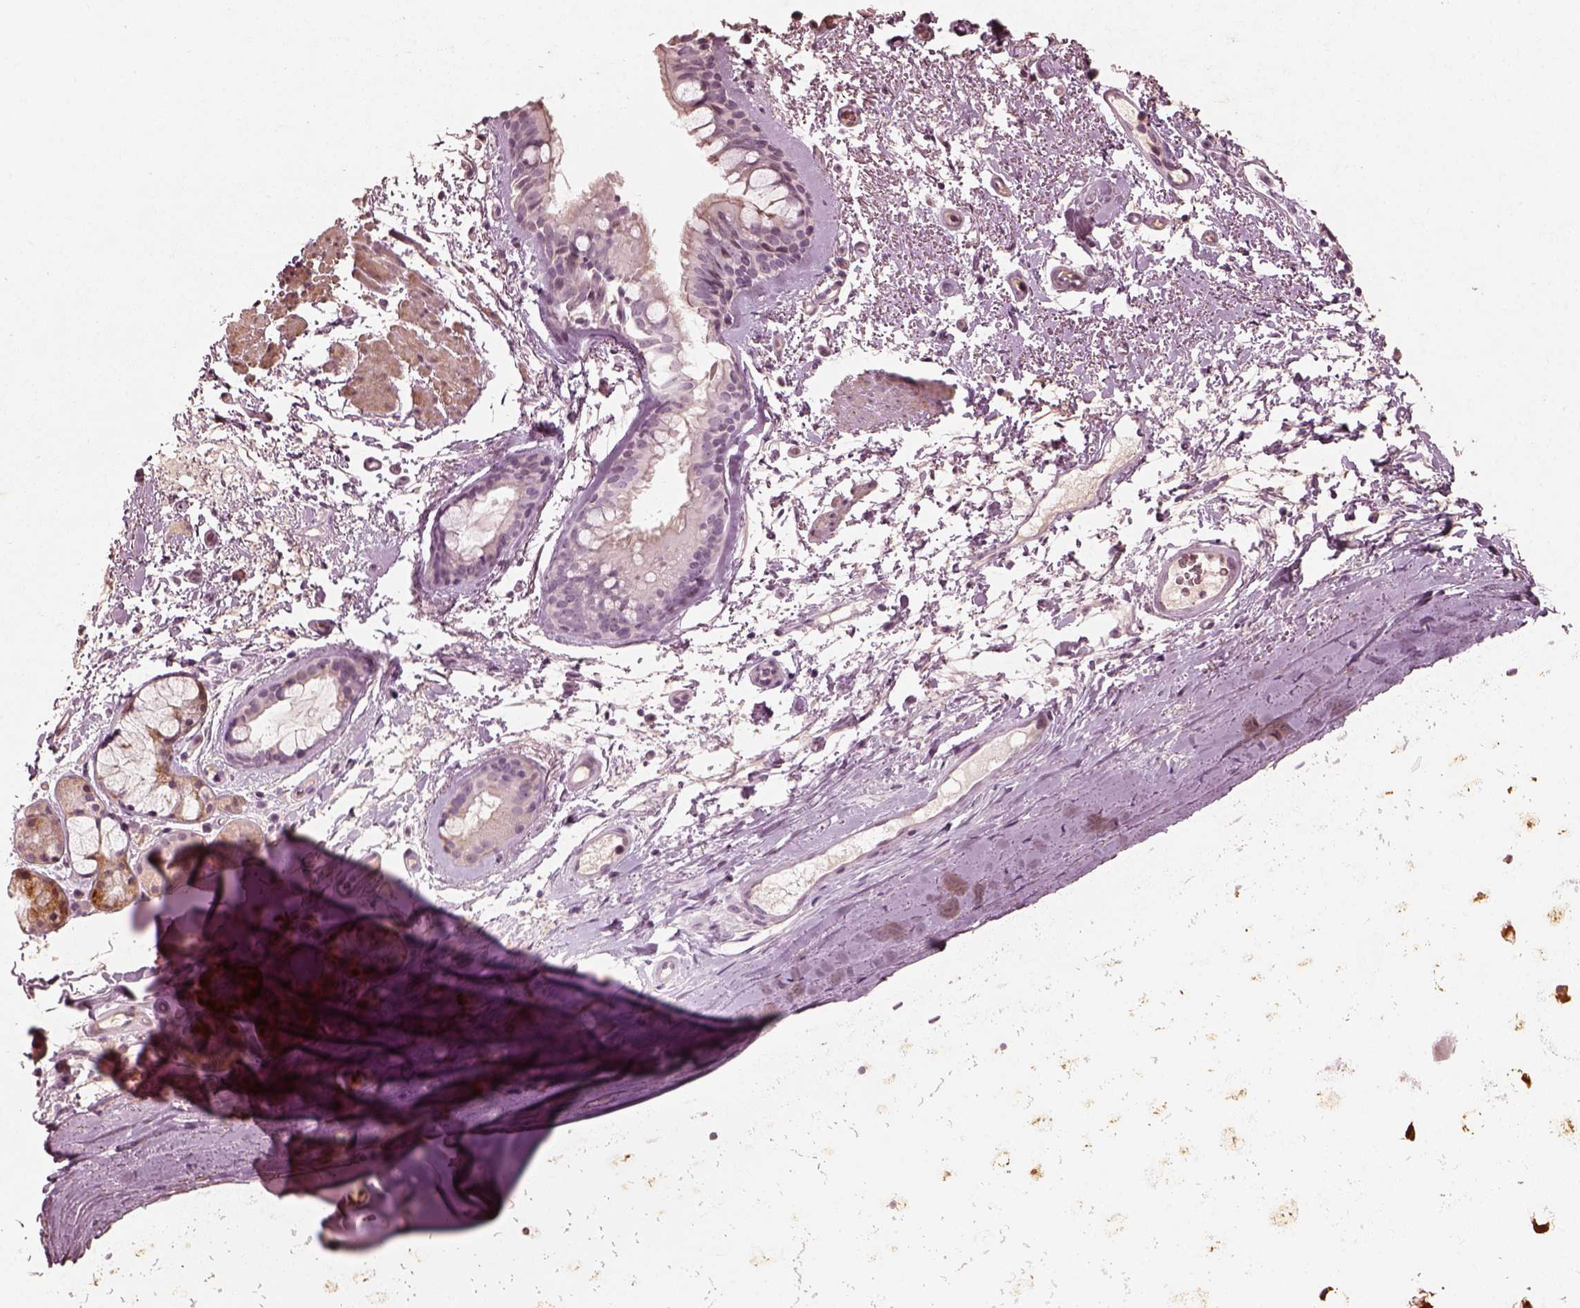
{"staining": {"intensity": "negative", "quantity": "none", "location": "none"}, "tissue": "bronchus", "cell_type": "Respiratory epithelial cells", "image_type": "normal", "snomed": [{"axis": "morphology", "description": "Normal tissue, NOS"}, {"axis": "topography", "description": "Bronchus"}], "caption": "This is a photomicrograph of IHC staining of normal bronchus, which shows no expression in respiratory epithelial cells.", "gene": "MADCAM1", "patient": {"sex": "female", "age": 64}}